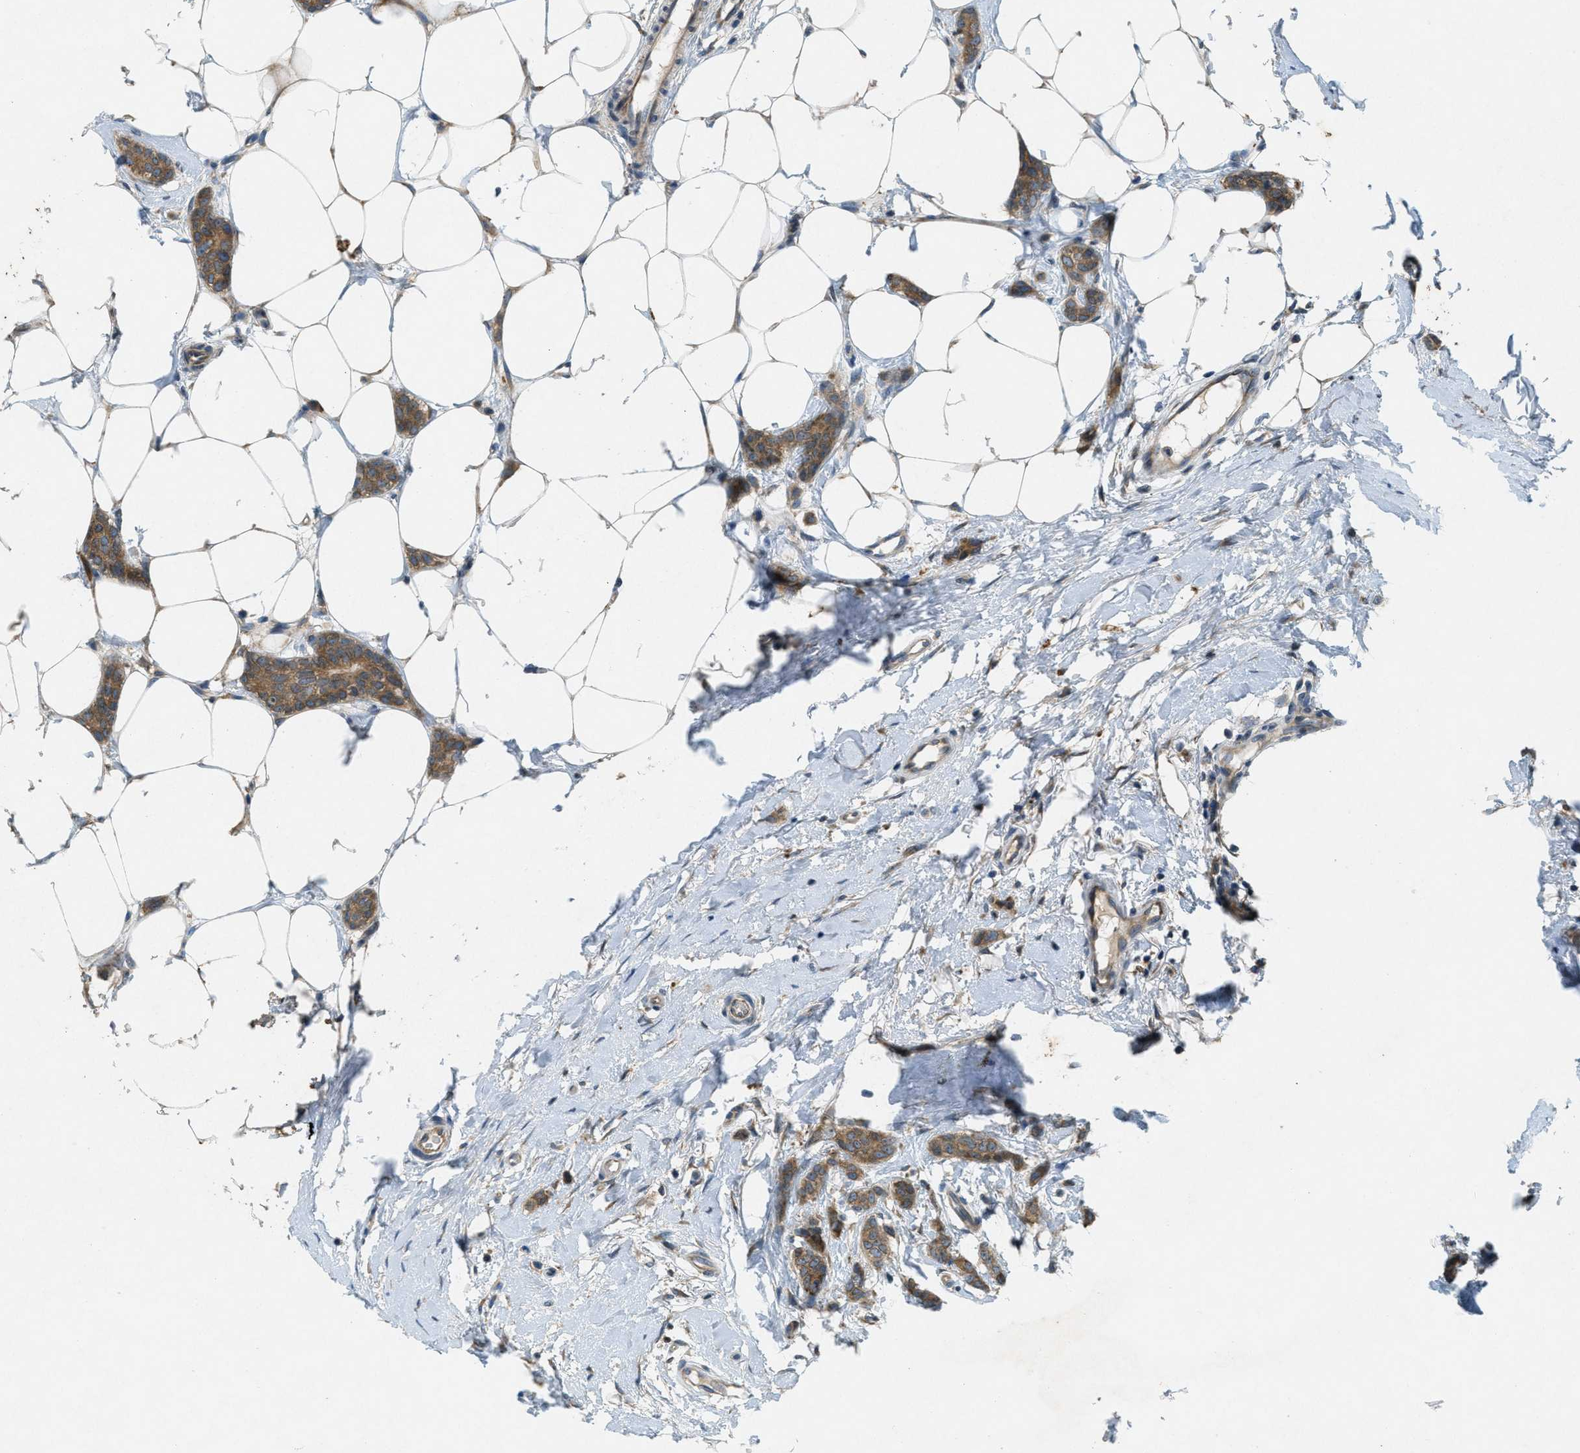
{"staining": {"intensity": "moderate", "quantity": ">75%", "location": "cytoplasmic/membranous"}, "tissue": "breast cancer", "cell_type": "Tumor cells", "image_type": "cancer", "snomed": [{"axis": "morphology", "description": "Lobular carcinoma"}, {"axis": "topography", "description": "Skin"}, {"axis": "topography", "description": "Breast"}], "caption": "Immunohistochemical staining of breast lobular carcinoma shows medium levels of moderate cytoplasmic/membranous staining in approximately >75% of tumor cells.", "gene": "SIGMAR1", "patient": {"sex": "female", "age": 46}}